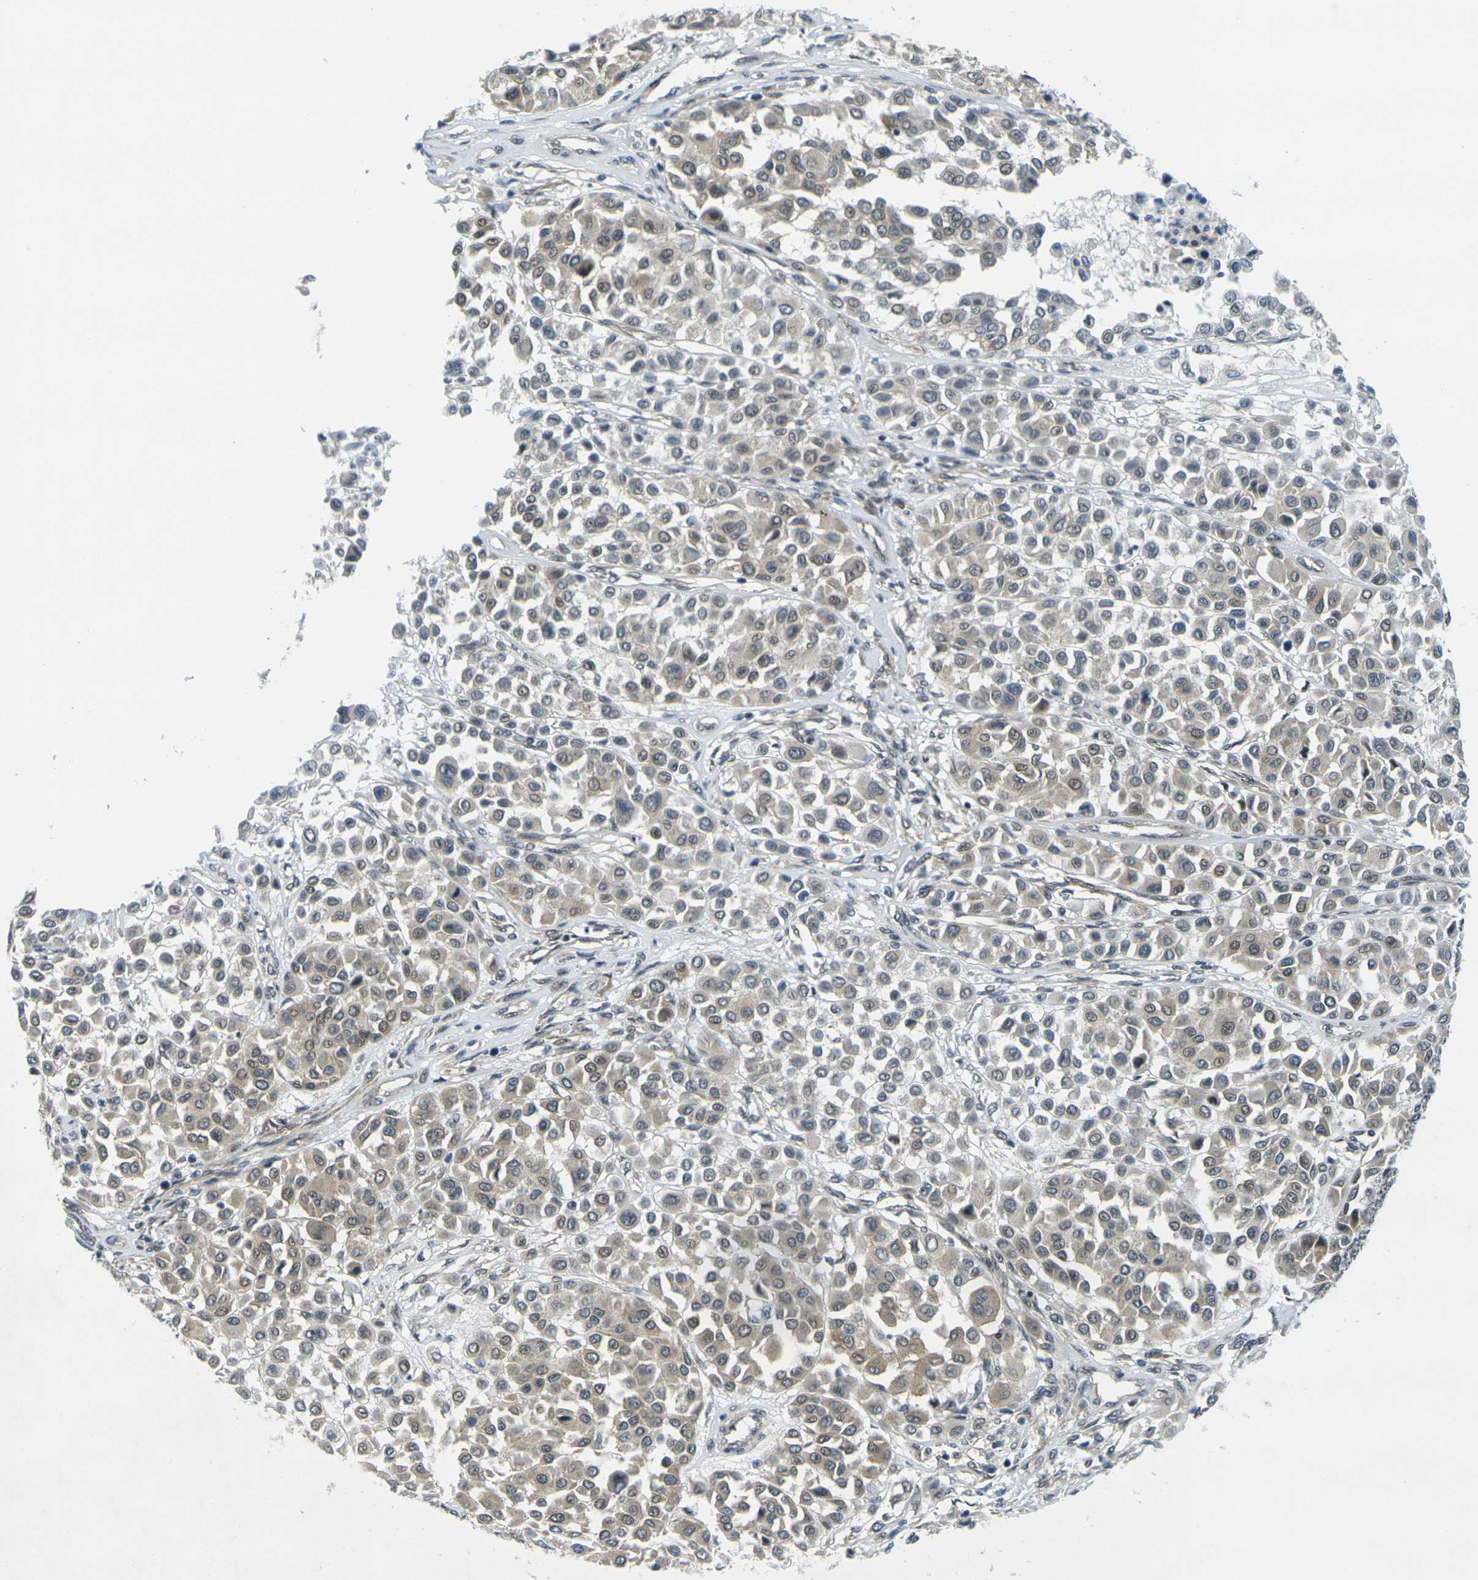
{"staining": {"intensity": "weak", "quantity": ">75%", "location": "cytoplasmic/membranous,nuclear"}, "tissue": "melanoma", "cell_type": "Tumor cells", "image_type": "cancer", "snomed": [{"axis": "morphology", "description": "Malignant melanoma, Metastatic site"}, {"axis": "topography", "description": "Soft tissue"}], "caption": "About >75% of tumor cells in malignant melanoma (metastatic site) display weak cytoplasmic/membranous and nuclear protein expression as visualized by brown immunohistochemical staining.", "gene": "KCTD10", "patient": {"sex": "male", "age": 41}}